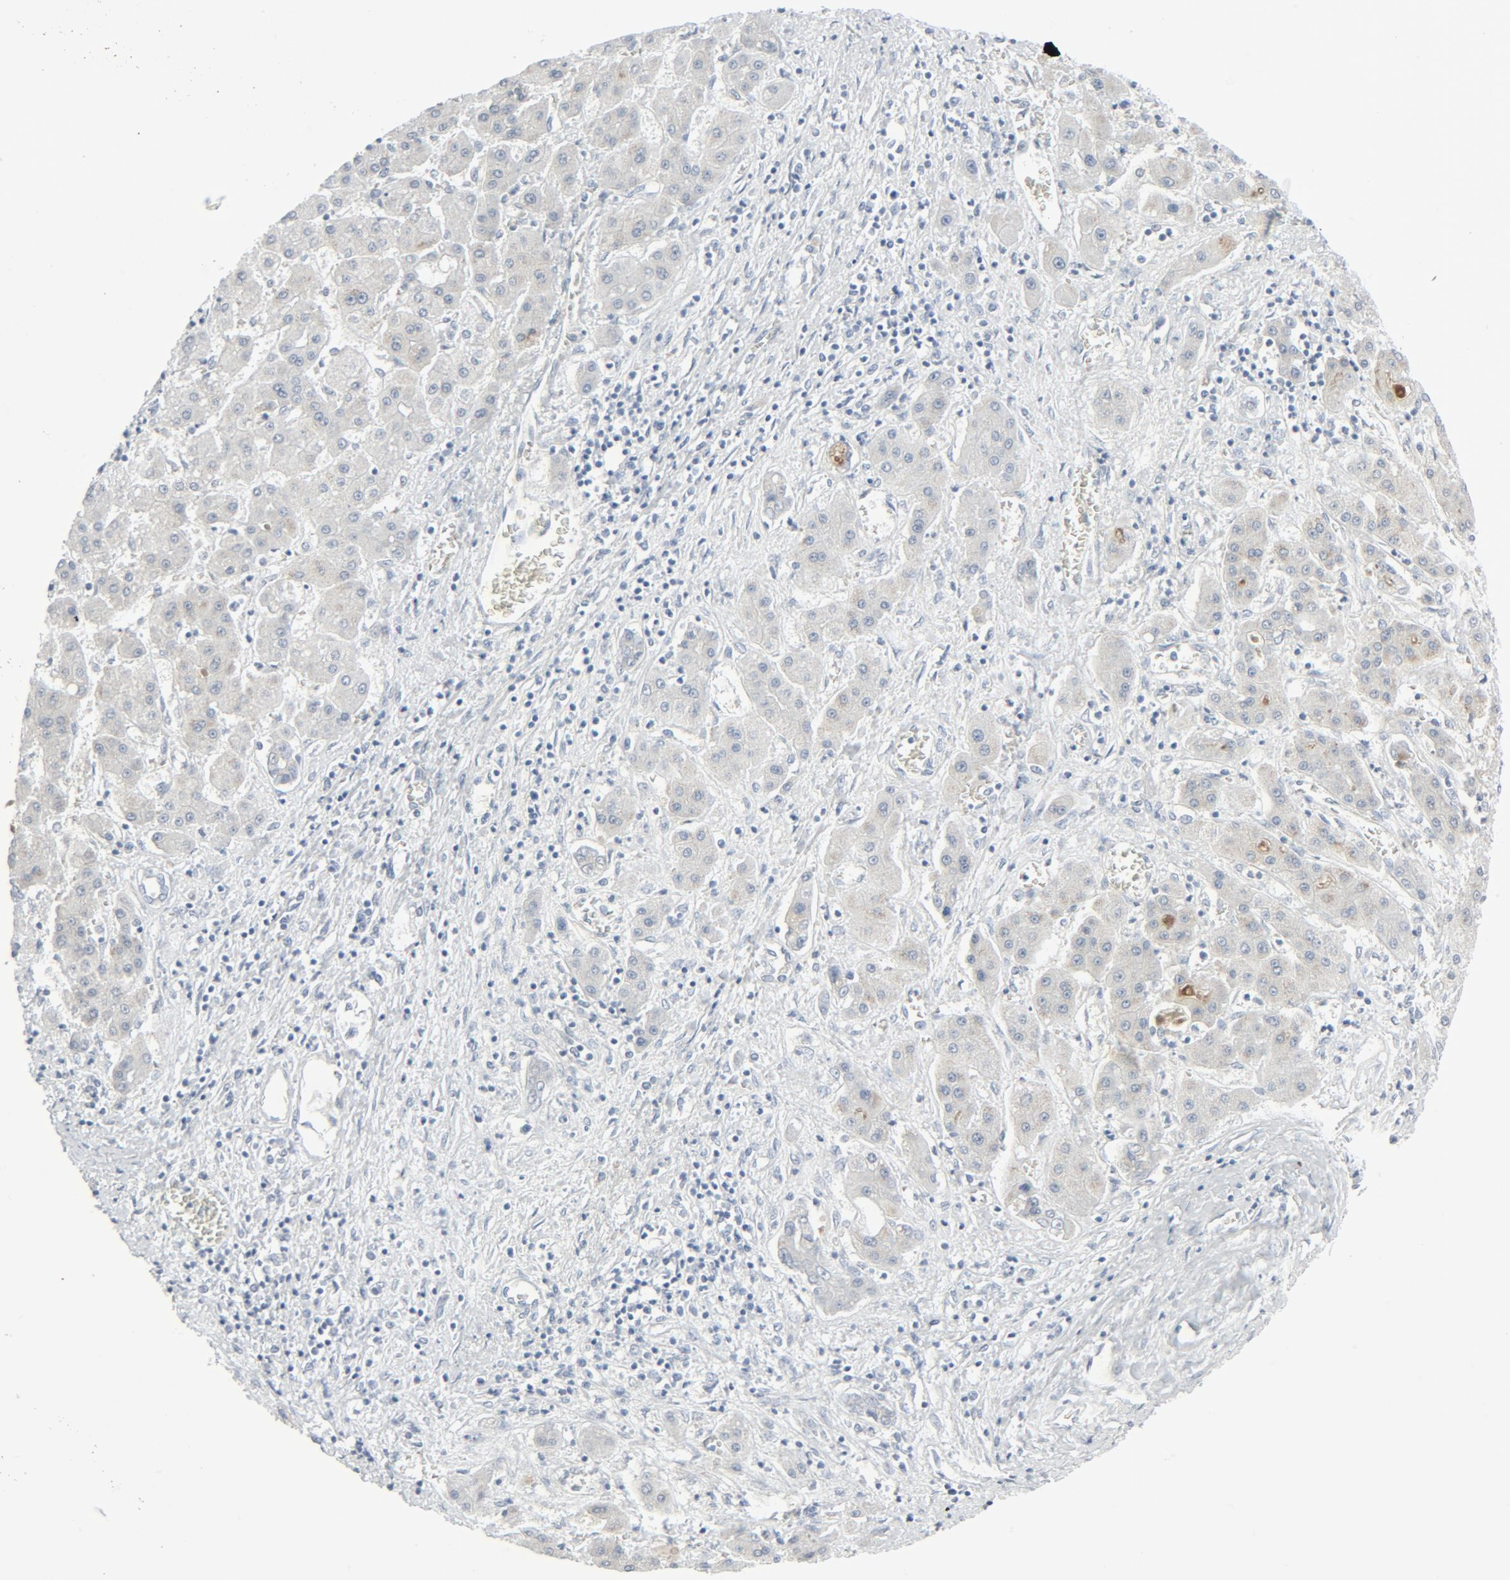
{"staining": {"intensity": "weak", "quantity": "25%-75%", "location": "cytoplasmic/membranous"}, "tissue": "liver cancer", "cell_type": "Tumor cells", "image_type": "cancer", "snomed": [{"axis": "morphology", "description": "Carcinoma, Hepatocellular, NOS"}, {"axis": "topography", "description": "Liver"}], "caption": "Liver cancer tissue exhibits weak cytoplasmic/membranous staining in about 25%-75% of tumor cells", "gene": "FGFR3", "patient": {"sex": "male", "age": 24}}